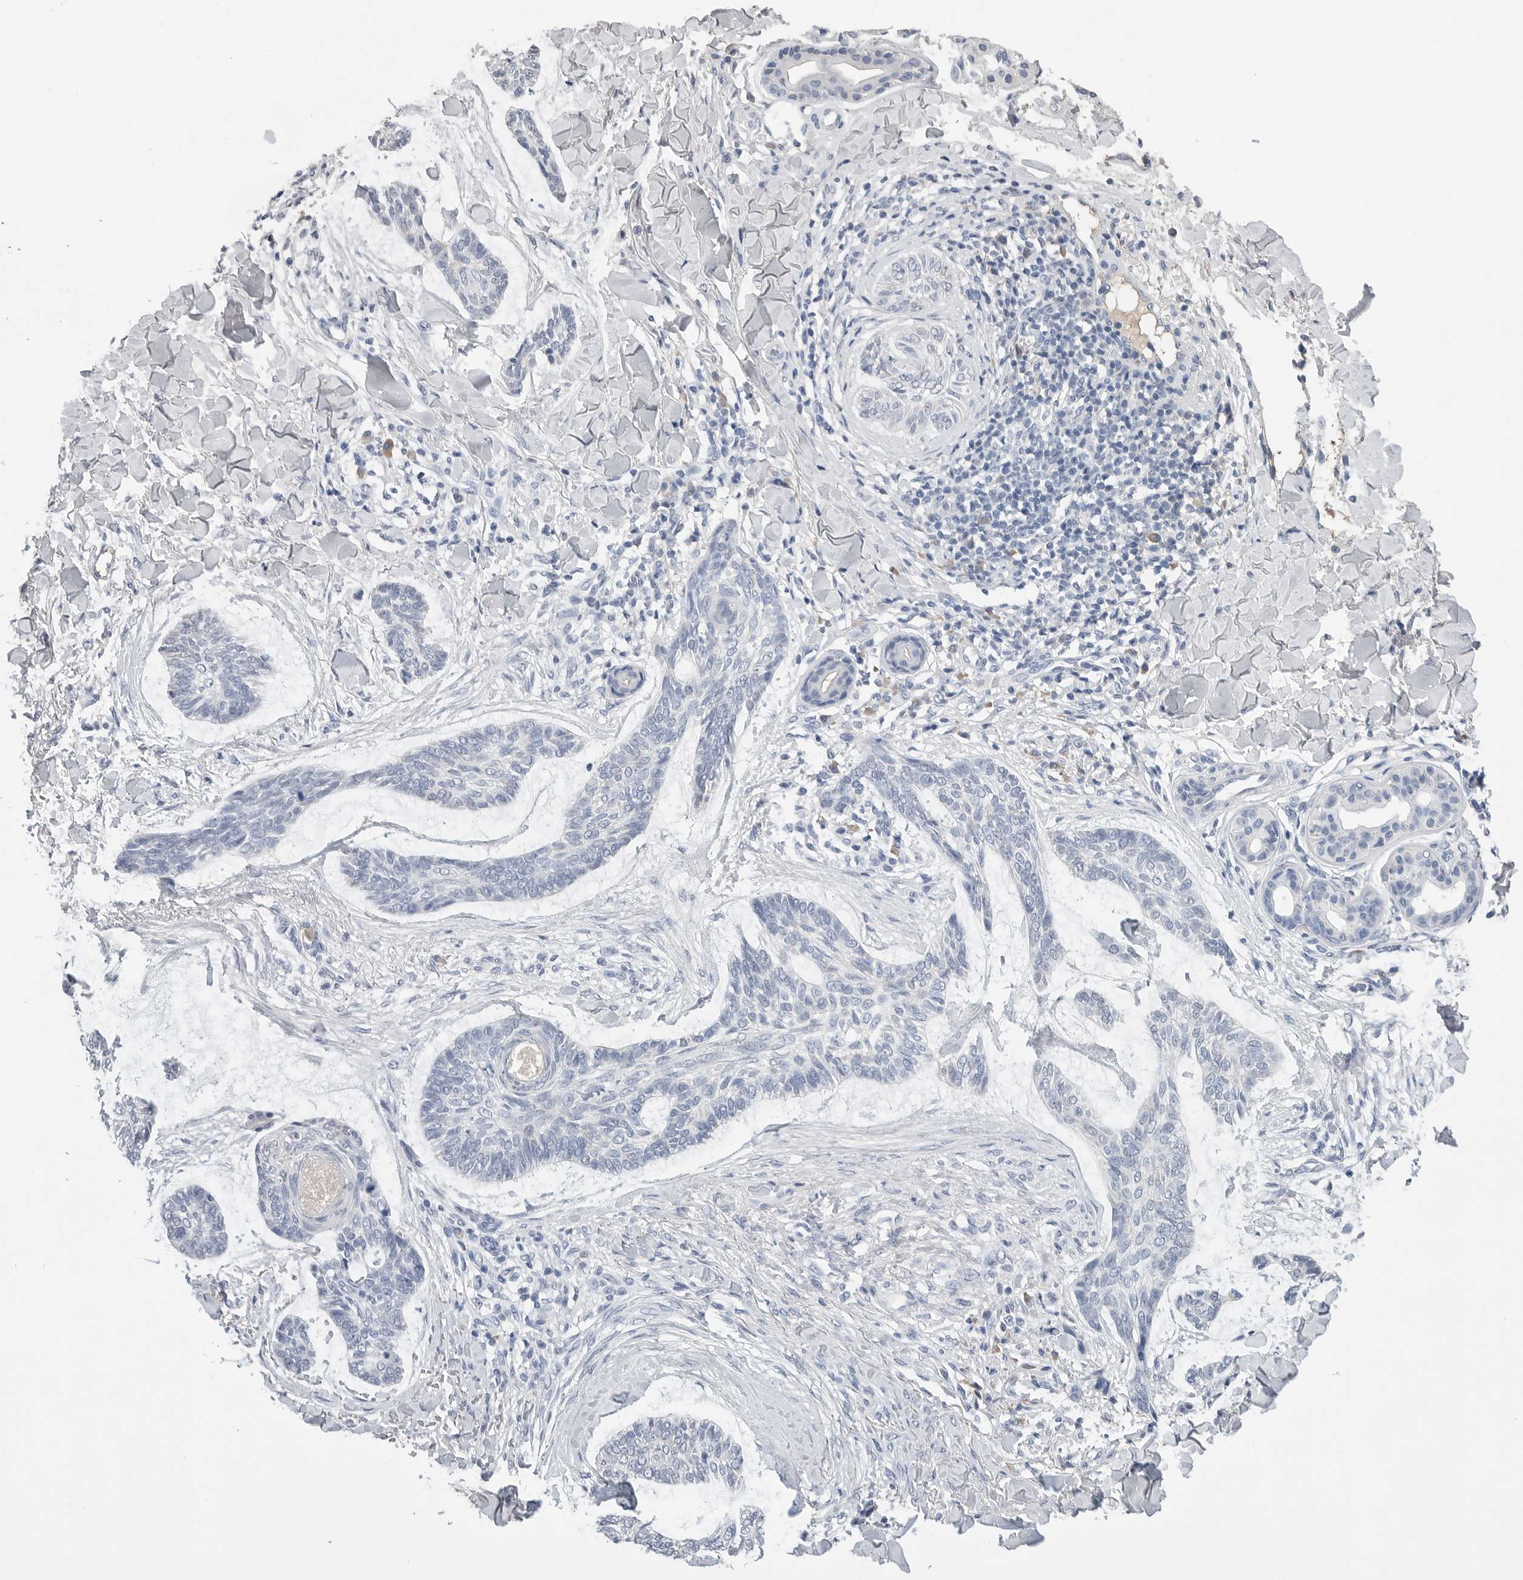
{"staining": {"intensity": "negative", "quantity": "none", "location": "none"}, "tissue": "skin cancer", "cell_type": "Tumor cells", "image_type": "cancer", "snomed": [{"axis": "morphology", "description": "Basal cell carcinoma"}, {"axis": "topography", "description": "Skin"}], "caption": "This is an IHC histopathology image of skin basal cell carcinoma. There is no positivity in tumor cells.", "gene": "FABP6", "patient": {"sex": "male", "age": 43}}